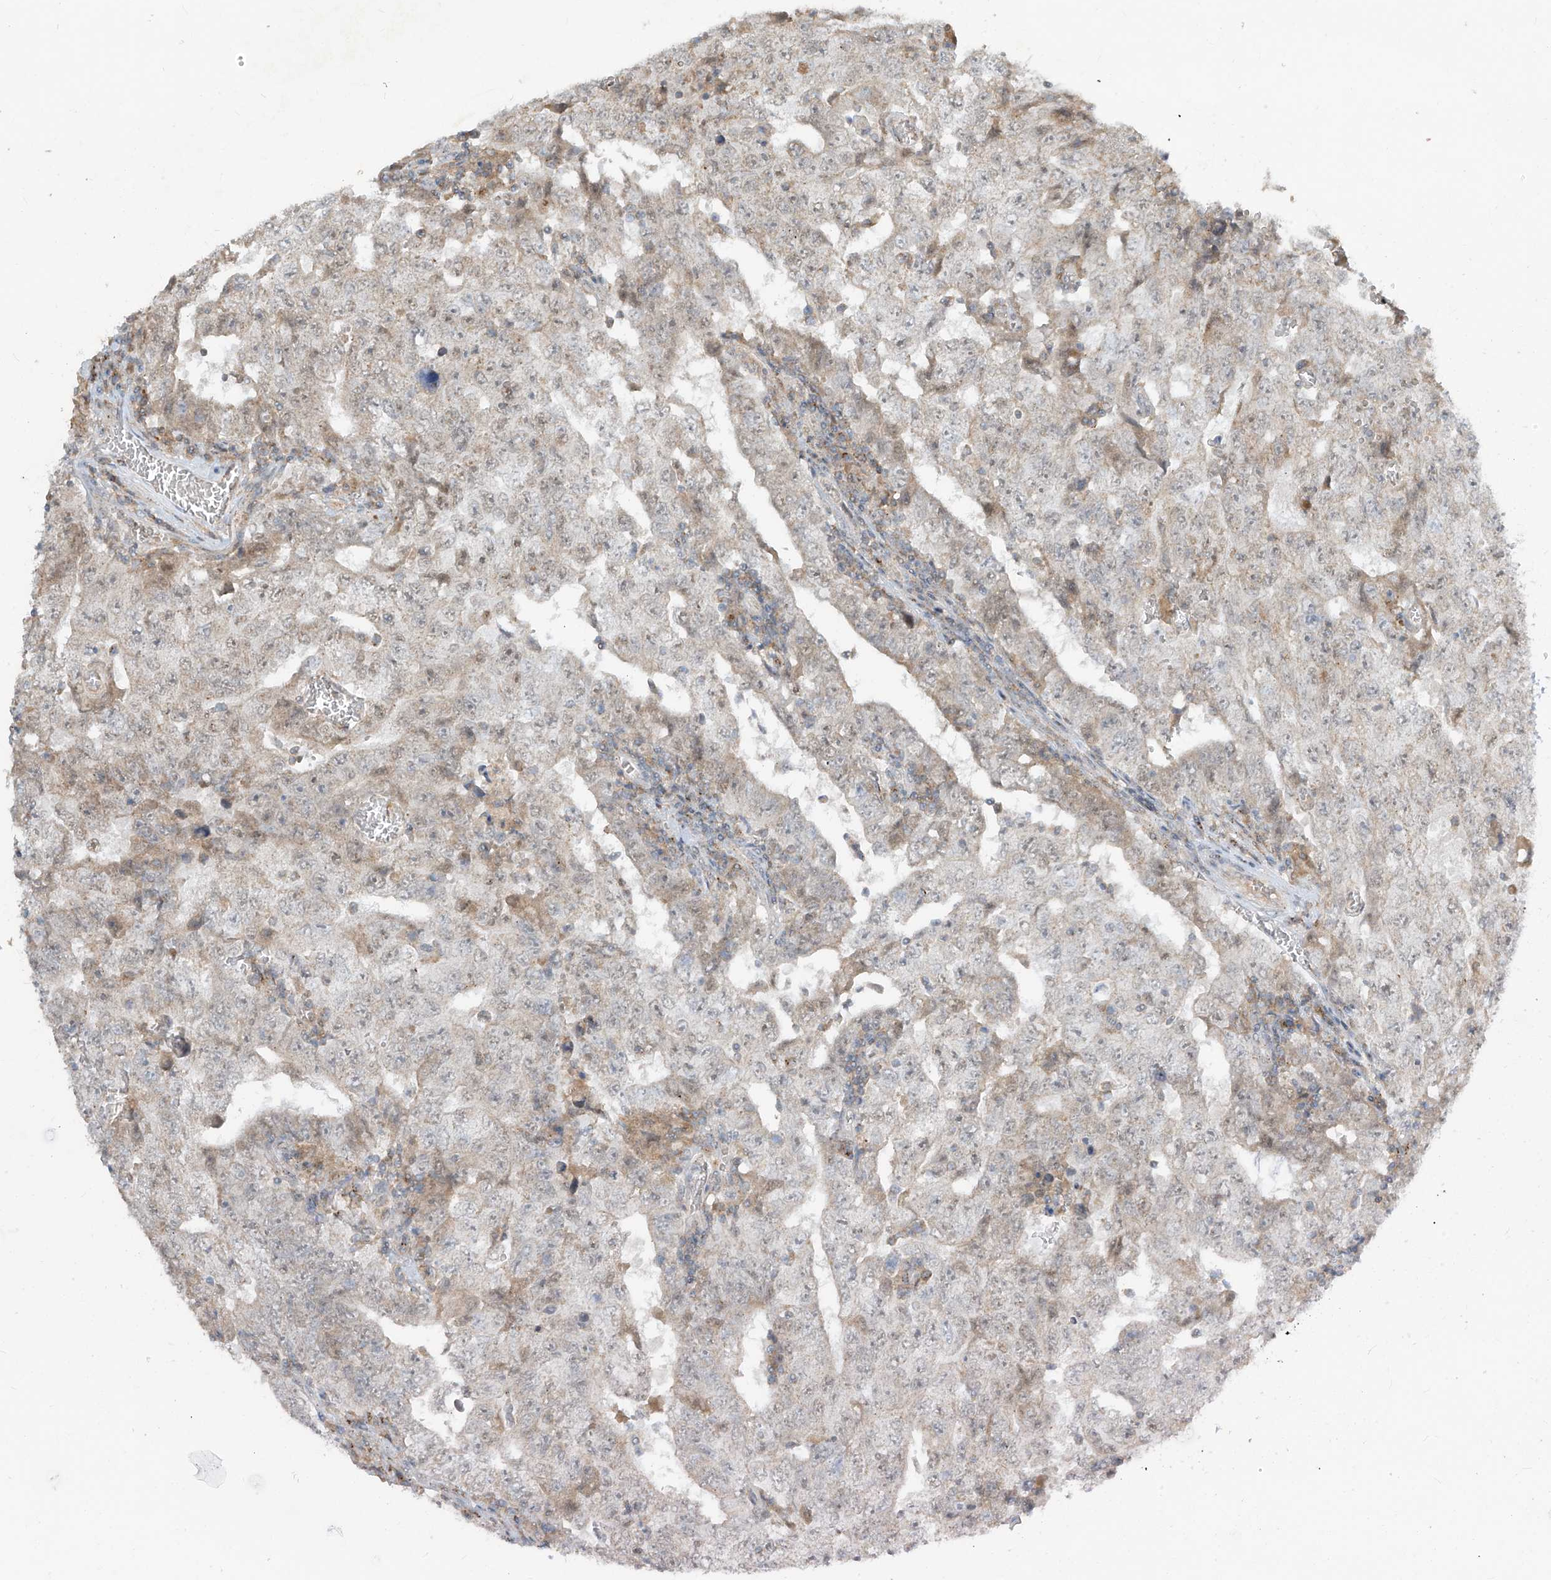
{"staining": {"intensity": "negative", "quantity": "none", "location": "none"}, "tissue": "testis cancer", "cell_type": "Tumor cells", "image_type": "cancer", "snomed": [{"axis": "morphology", "description": "Carcinoma, Embryonal, NOS"}, {"axis": "topography", "description": "Testis"}], "caption": "There is no significant positivity in tumor cells of testis cancer (embryonal carcinoma). (Brightfield microscopy of DAB IHC at high magnification).", "gene": "PARVG", "patient": {"sex": "male", "age": 26}}